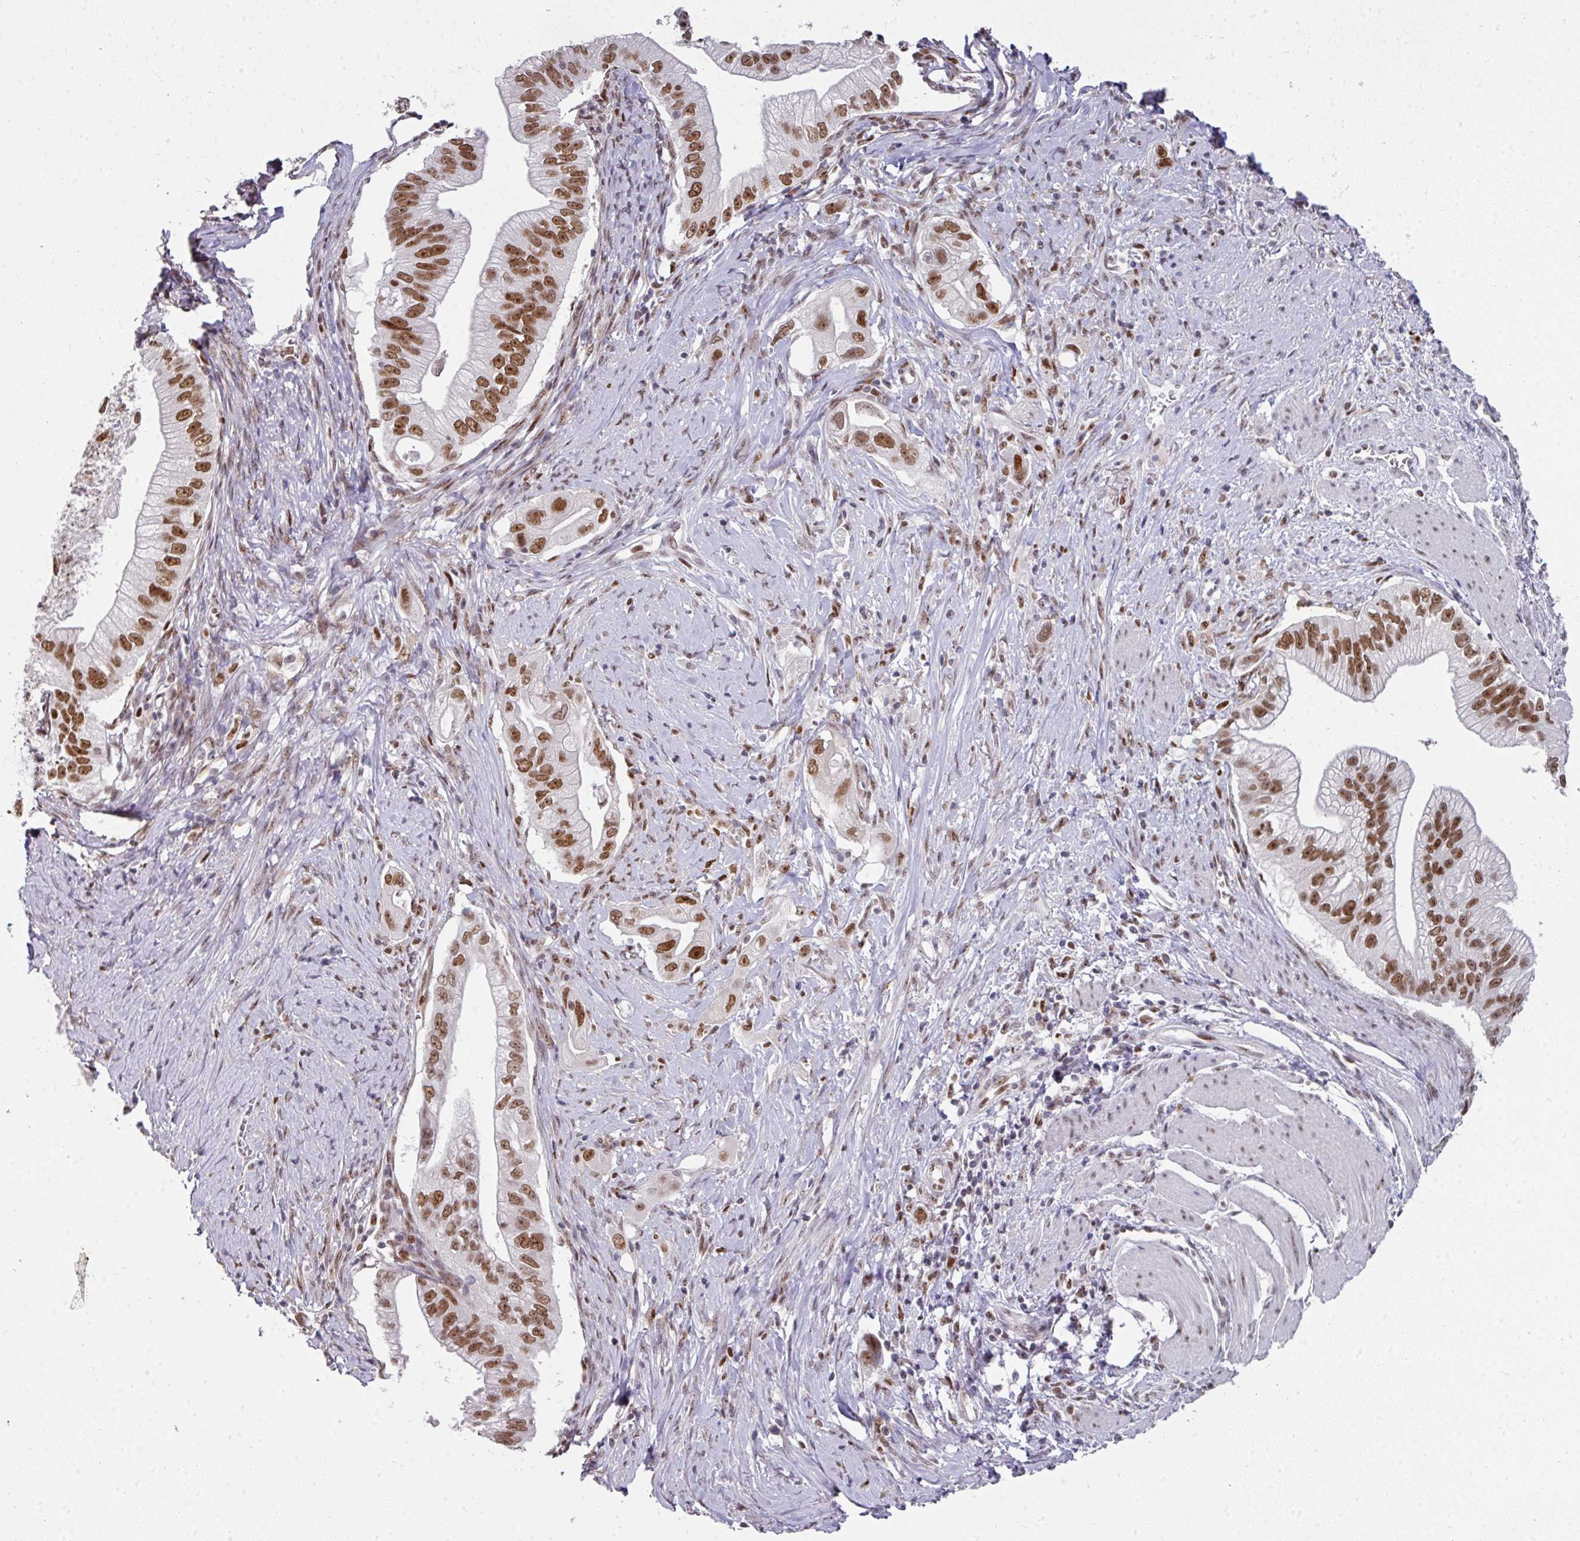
{"staining": {"intensity": "moderate", "quantity": ">75%", "location": "nuclear"}, "tissue": "pancreatic cancer", "cell_type": "Tumor cells", "image_type": "cancer", "snomed": [{"axis": "morphology", "description": "Adenocarcinoma, NOS"}, {"axis": "topography", "description": "Pancreas"}], "caption": "IHC staining of pancreatic cancer, which exhibits medium levels of moderate nuclear positivity in approximately >75% of tumor cells indicating moderate nuclear protein positivity. The staining was performed using DAB (brown) for protein detection and nuclei were counterstained in hematoxylin (blue).", "gene": "RAD50", "patient": {"sex": "male", "age": 70}}